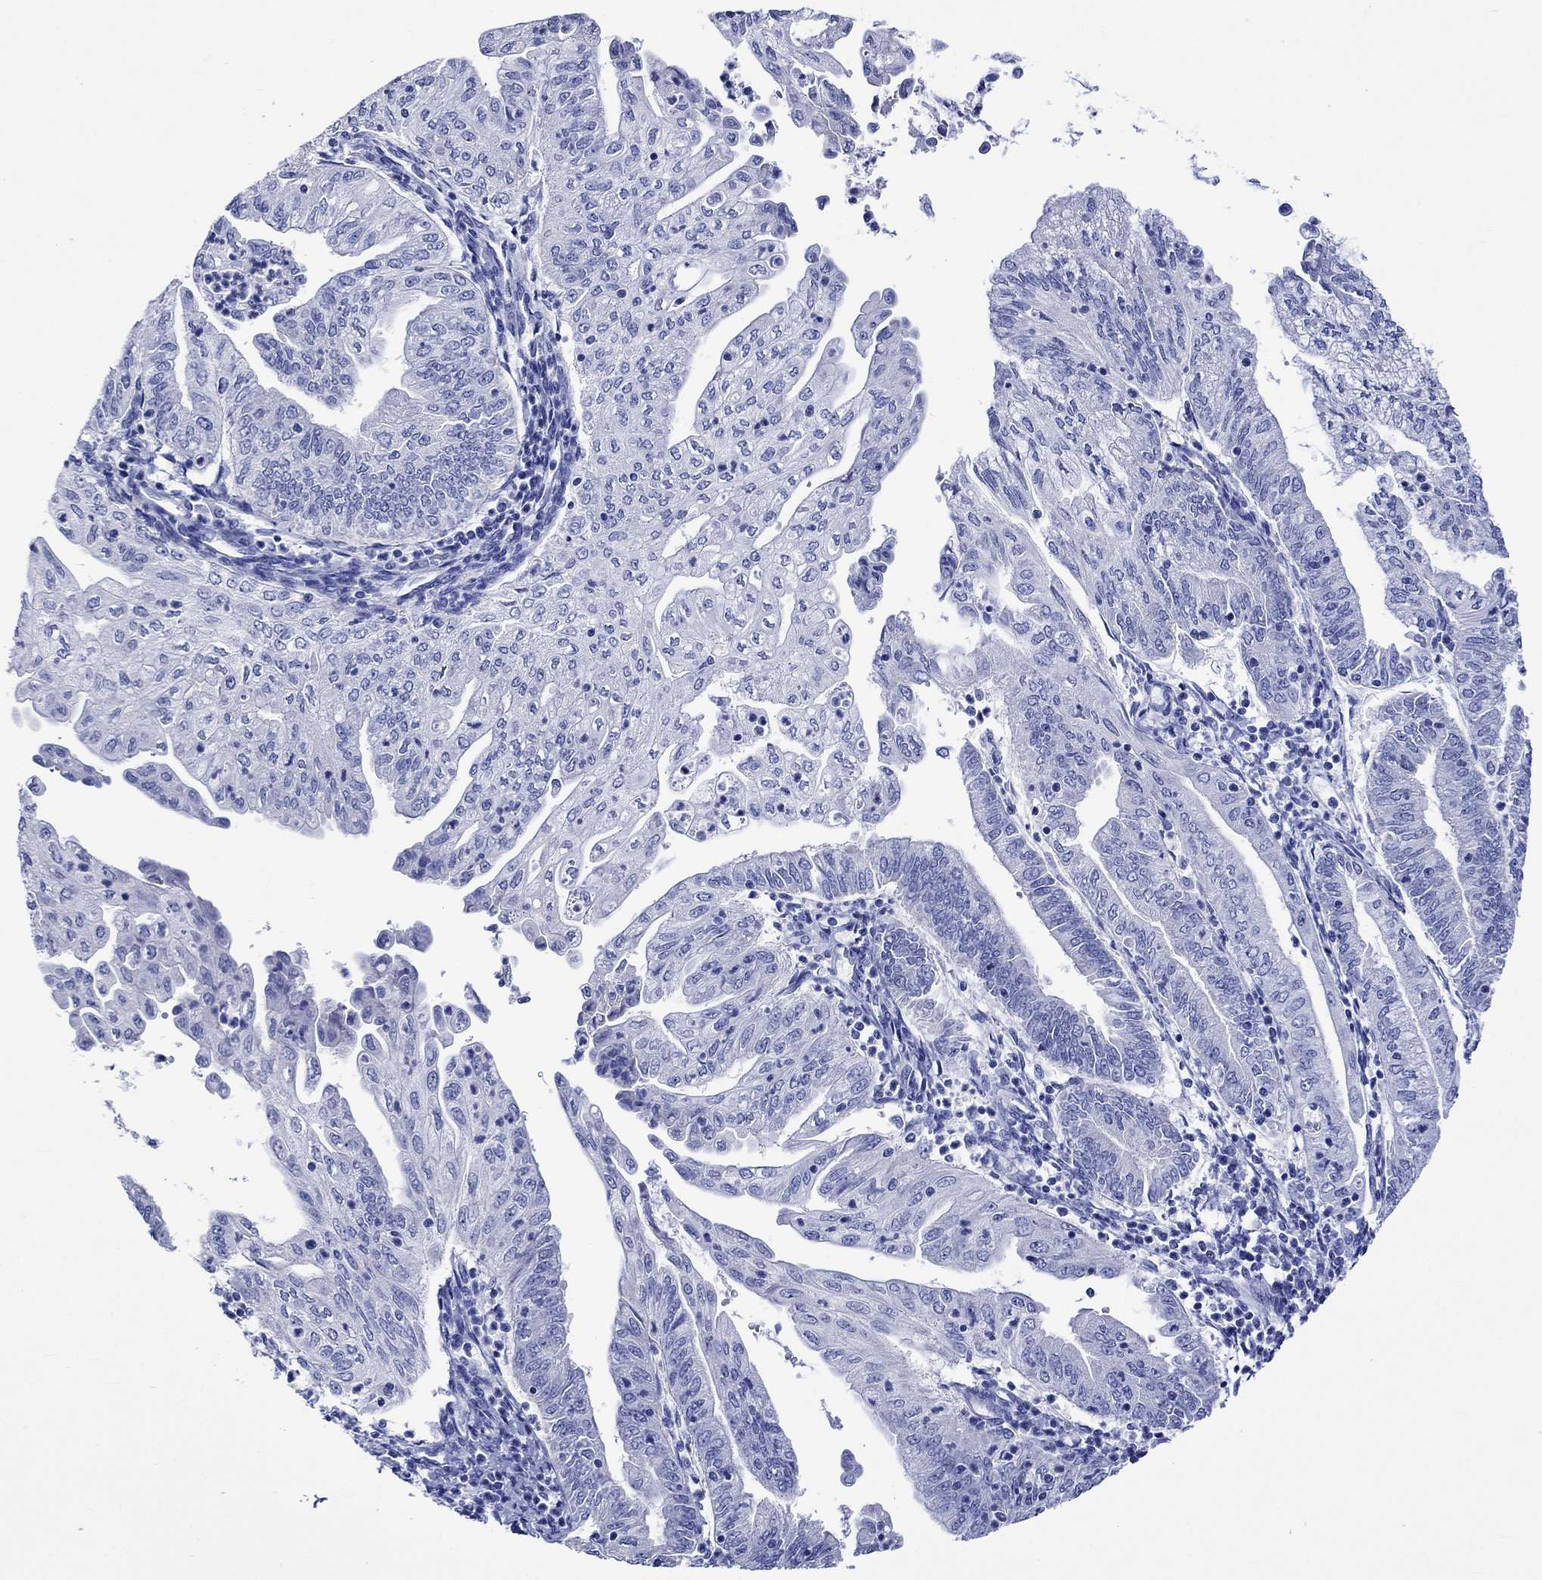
{"staining": {"intensity": "negative", "quantity": "none", "location": "none"}, "tissue": "endometrial cancer", "cell_type": "Tumor cells", "image_type": "cancer", "snomed": [{"axis": "morphology", "description": "Adenocarcinoma, NOS"}, {"axis": "topography", "description": "Endometrium"}], "caption": "The micrograph demonstrates no significant positivity in tumor cells of endometrial cancer (adenocarcinoma).", "gene": "HARBI1", "patient": {"sex": "female", "age": 55}}